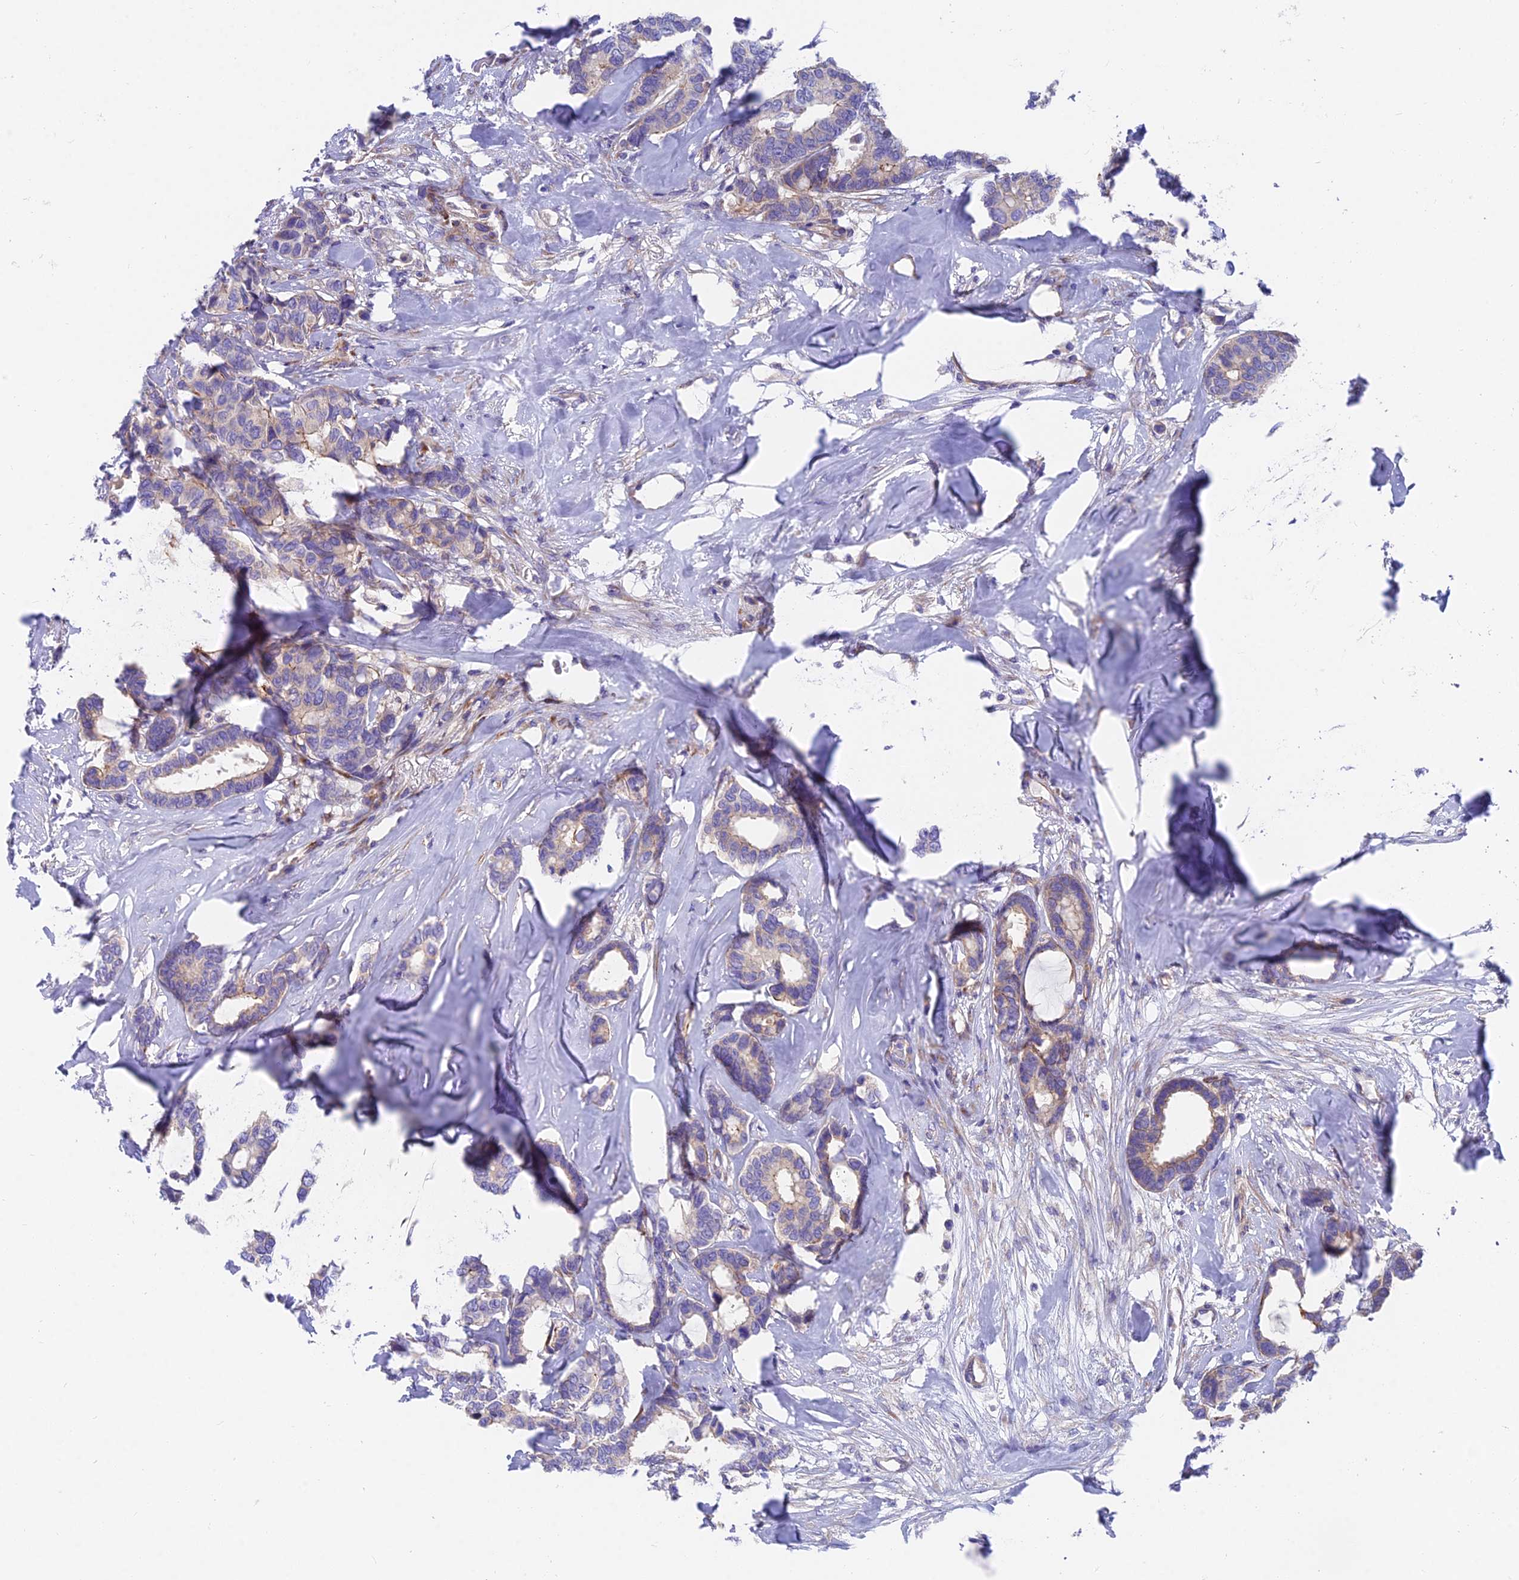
{"staining": {"intensity": "moderate", "quantity": "<25%", "location": "cytoplasmic/membranous"}, "tissue": "breast cancer", "cell_type": "Tumor cells", "image_type": "cancer", "snomed": [{"axis": "morphology", "description": "Duct carcinoma"}, {"axis": "topography", "description": "Breast"}], "caption": "This is a micrograph of immunohistochemistry staining of breast cancer (intraductal carcinoma), which shows moderate positivity in the cytoplasmic/membranous of tumor cells.", "gene": "MVB12A", "patient": {"sex": "female", "age": 87}}